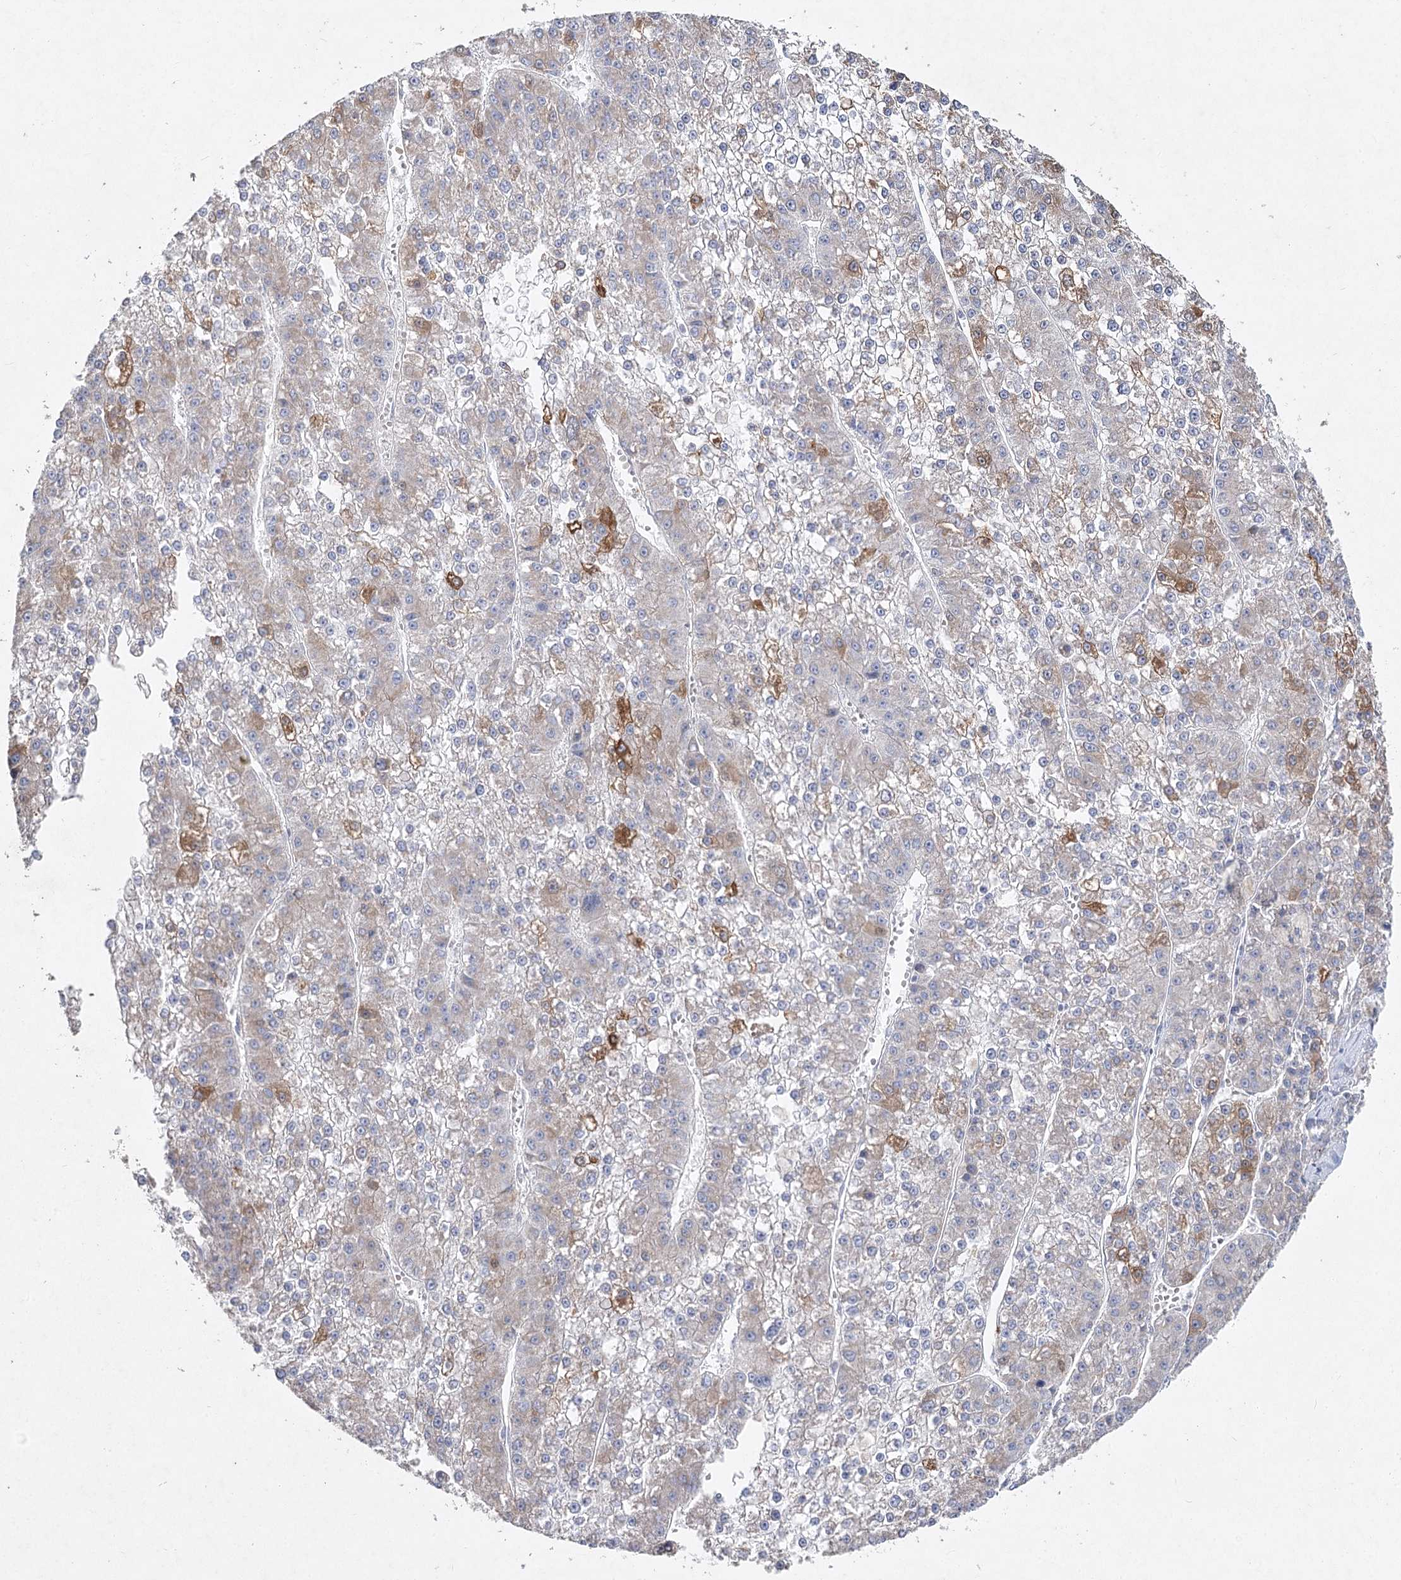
{"staining": {"intensity": "moderate", "quantity": "<25%", "location": "cytoplasmic/membranous"}, "tissue": "liver cancer", "cell_type": "Tumor cells", "image_type": "cancer", "snomed": [{"axis": "morphology", "description": "Carcinoma, Hepatocellular, NOS"}, {"axis": "topography", "description": "Liver"}], "caption": "High-magnification brightfield microscopy of liver hepatocellular carcinoma stained with DAB (brown) and counterstained with hematoxylin (blue). tumor cells exhibit moderate cytoplasmic/membranous staining is appreciated in about<25% of cells.", "gene": "TMEM187", "patient": {"sex": "female", "age": 73}}